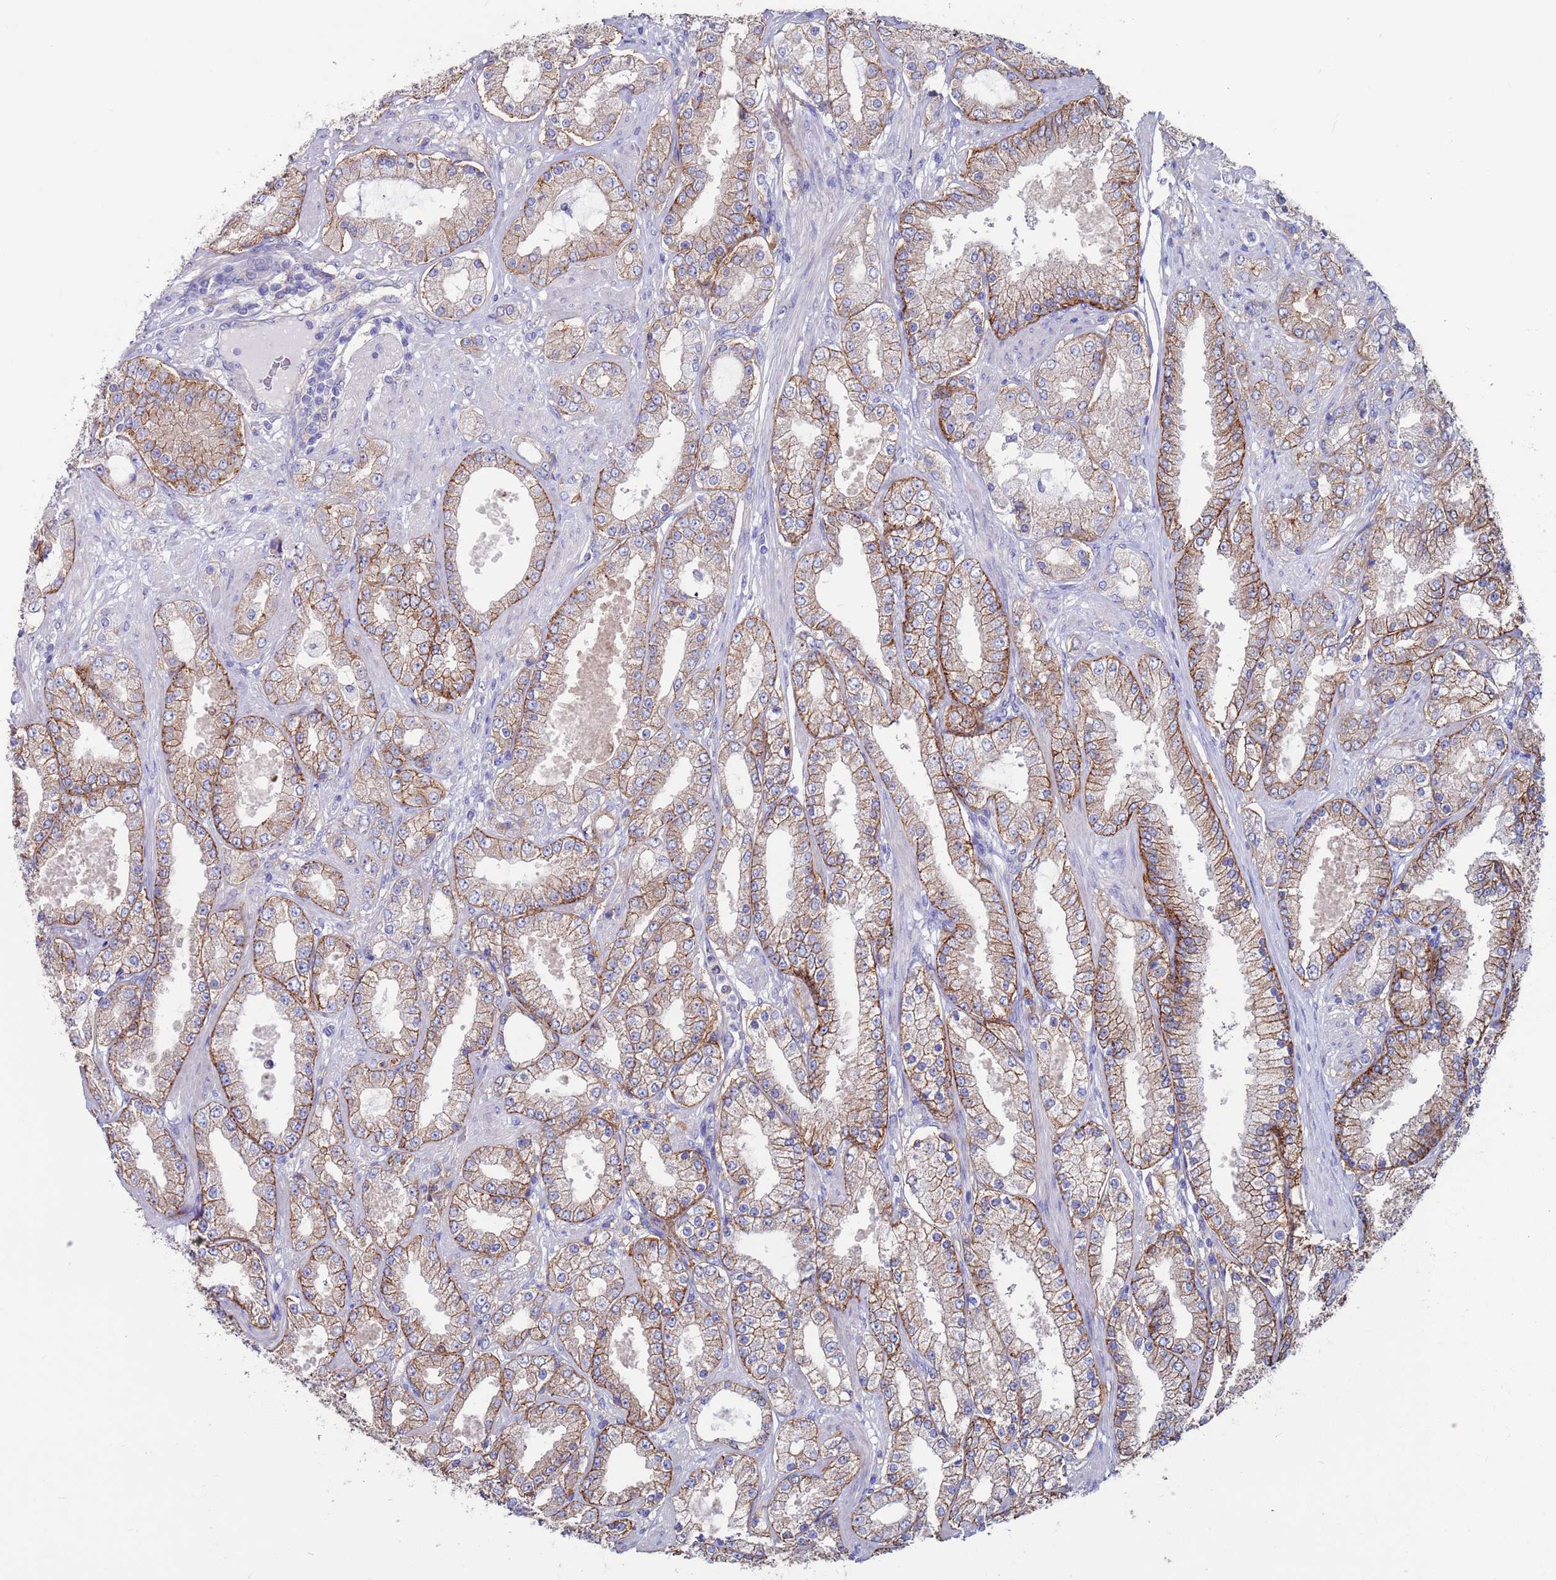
{"staining": {"intensity": "strong", "quantity": ">75%", "location": "cytoplasmic/membranous"}, "tissue": "prostate cancer", "cell_type": "Tumor cells", "image_type": "cancer", "snomed": [{"axis": "morphology", "description": "Adenocarcinoma, High grade"}, {"axis": "topography", "description": "Prostate"}], "caption": "Immunohistochemical staining of human prostate cancer shows high levels of strong cytoplasmic/membranous expression in about >75% of tumor cells. (brown staining indicates protein expression, while blue staining denotes nuclei).", "gene": "KRTCAP3", "patient": {"sex": "male", "age": 68}}